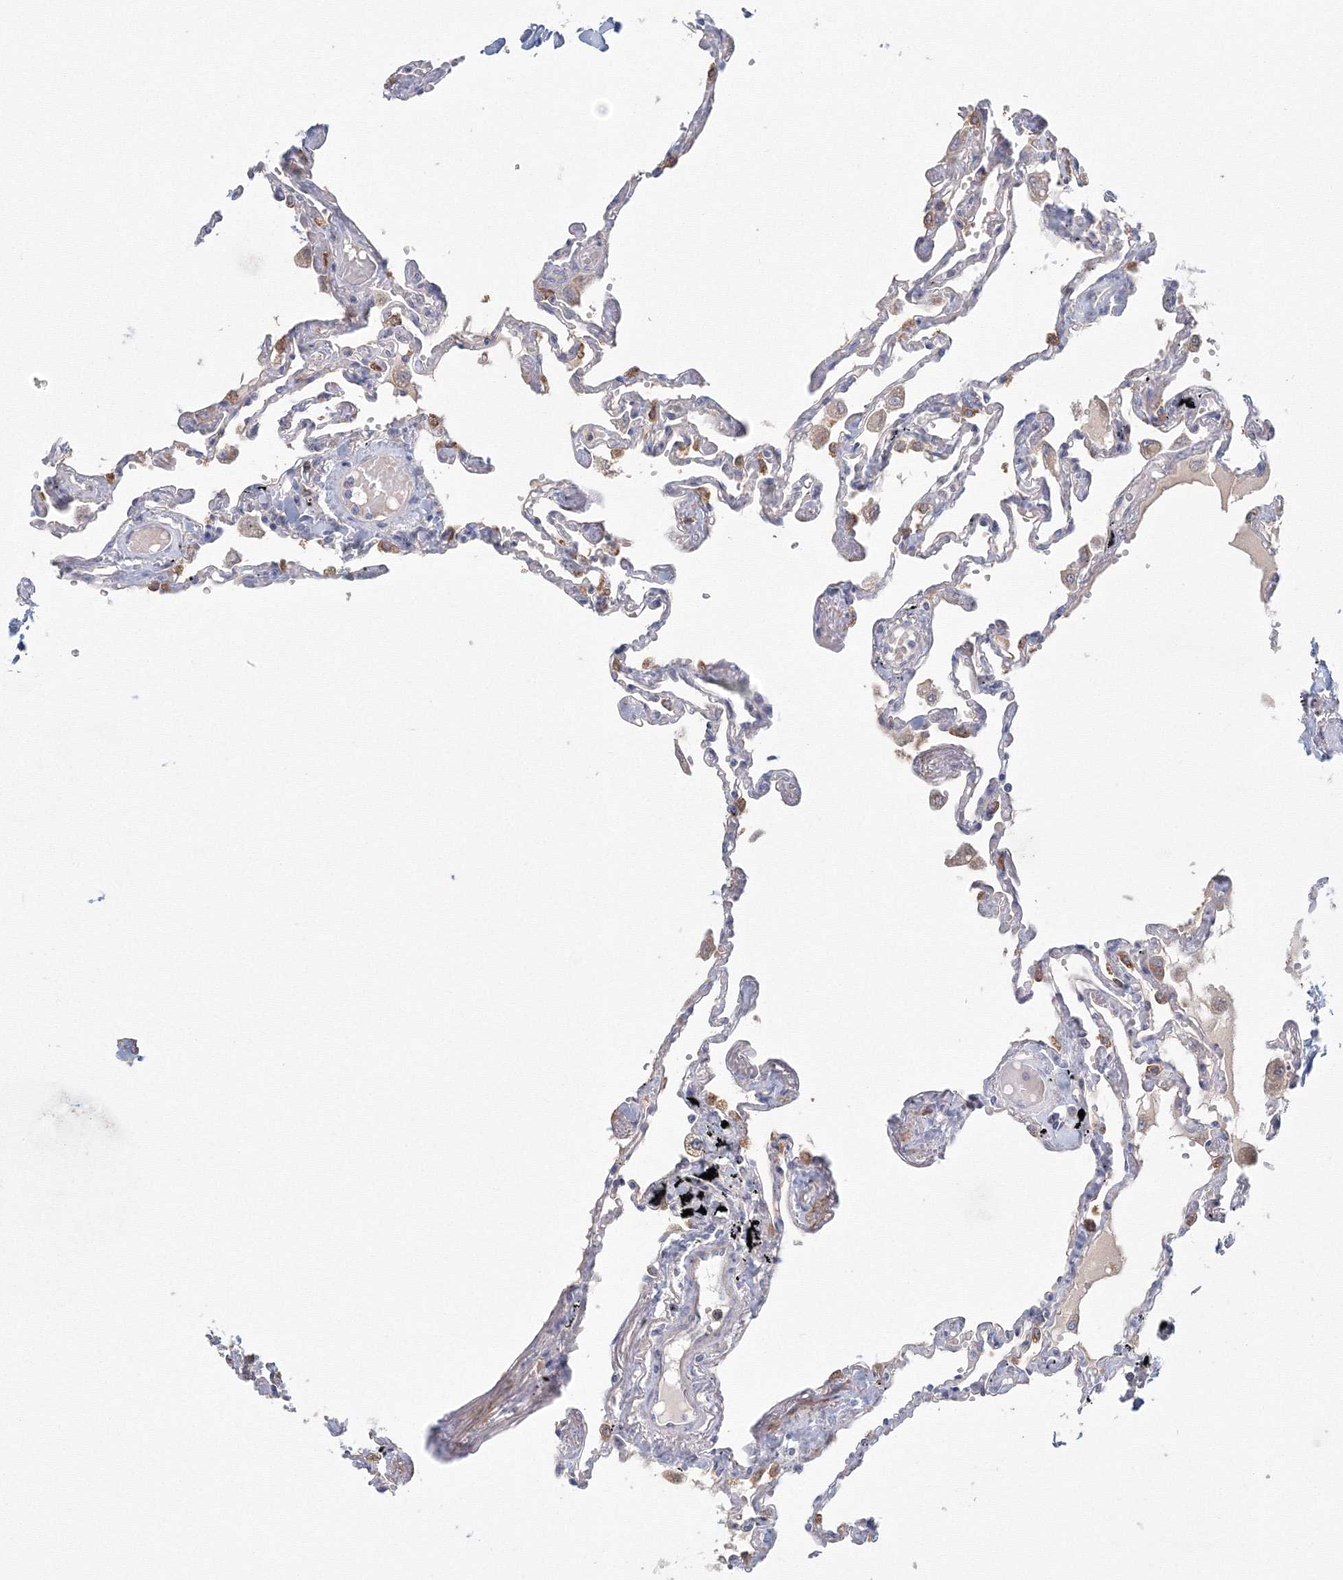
{"staining": {"intensity": "moderate", "quantity": "<25%", "location": "cytoplasmic/membranous"}, "tissue": "lung", "cell_type": "Alveolar cells", "image_type": "normal", "snomed": [{"axis": "morphology", "description": "Normal tissue, NOS"}, {"axis": "topography", "description": "Lung"}], "caption": "Alveolar cells show low levels of moderate cytoplasmic/membranous expression in approximately <25% of cells in normal lung.", "gene": "TACC2", "patient": {"sex": "female", "age": 67}}